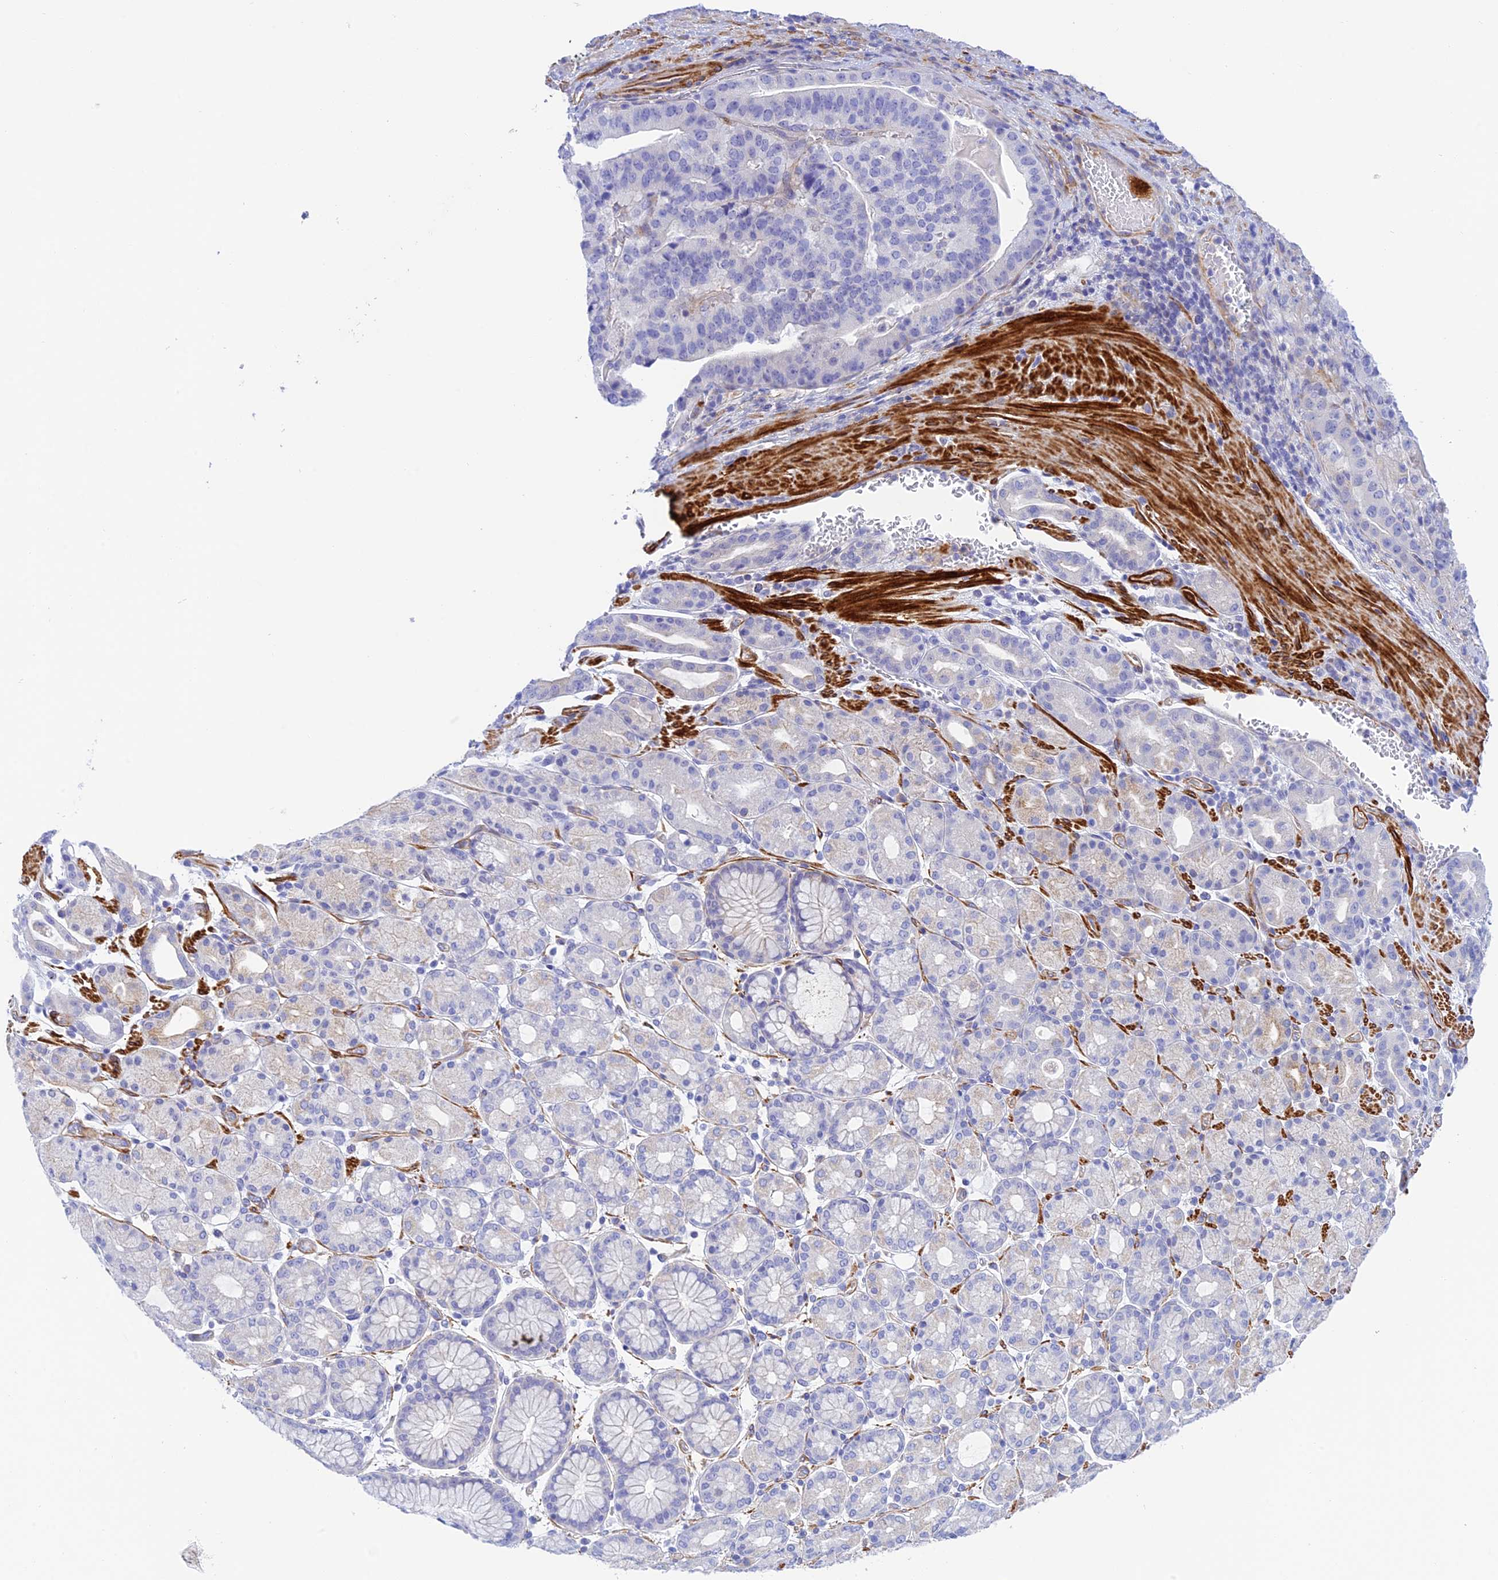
{"staining": {"intensity": "negative", "quantity": "none", "location": "none"}, "tissue": "stomach cancer", "cell_type": "Tumor cells", "image_type": "cancer", "snomed": [{"axis": "morphology", "description": "Adenocarcinoma, NOS"}, {"axis": "topography", "description": "Stomach"}], "caption": "Tumor cells are negative for brown protein staining in stomach cancer. (DAB (3,3'-diaminobenzidine) immunohistochemistry (IHC), high magnification).", "gene": "ZDHHC16", "patient": {"sex": "male", "age": 48}}